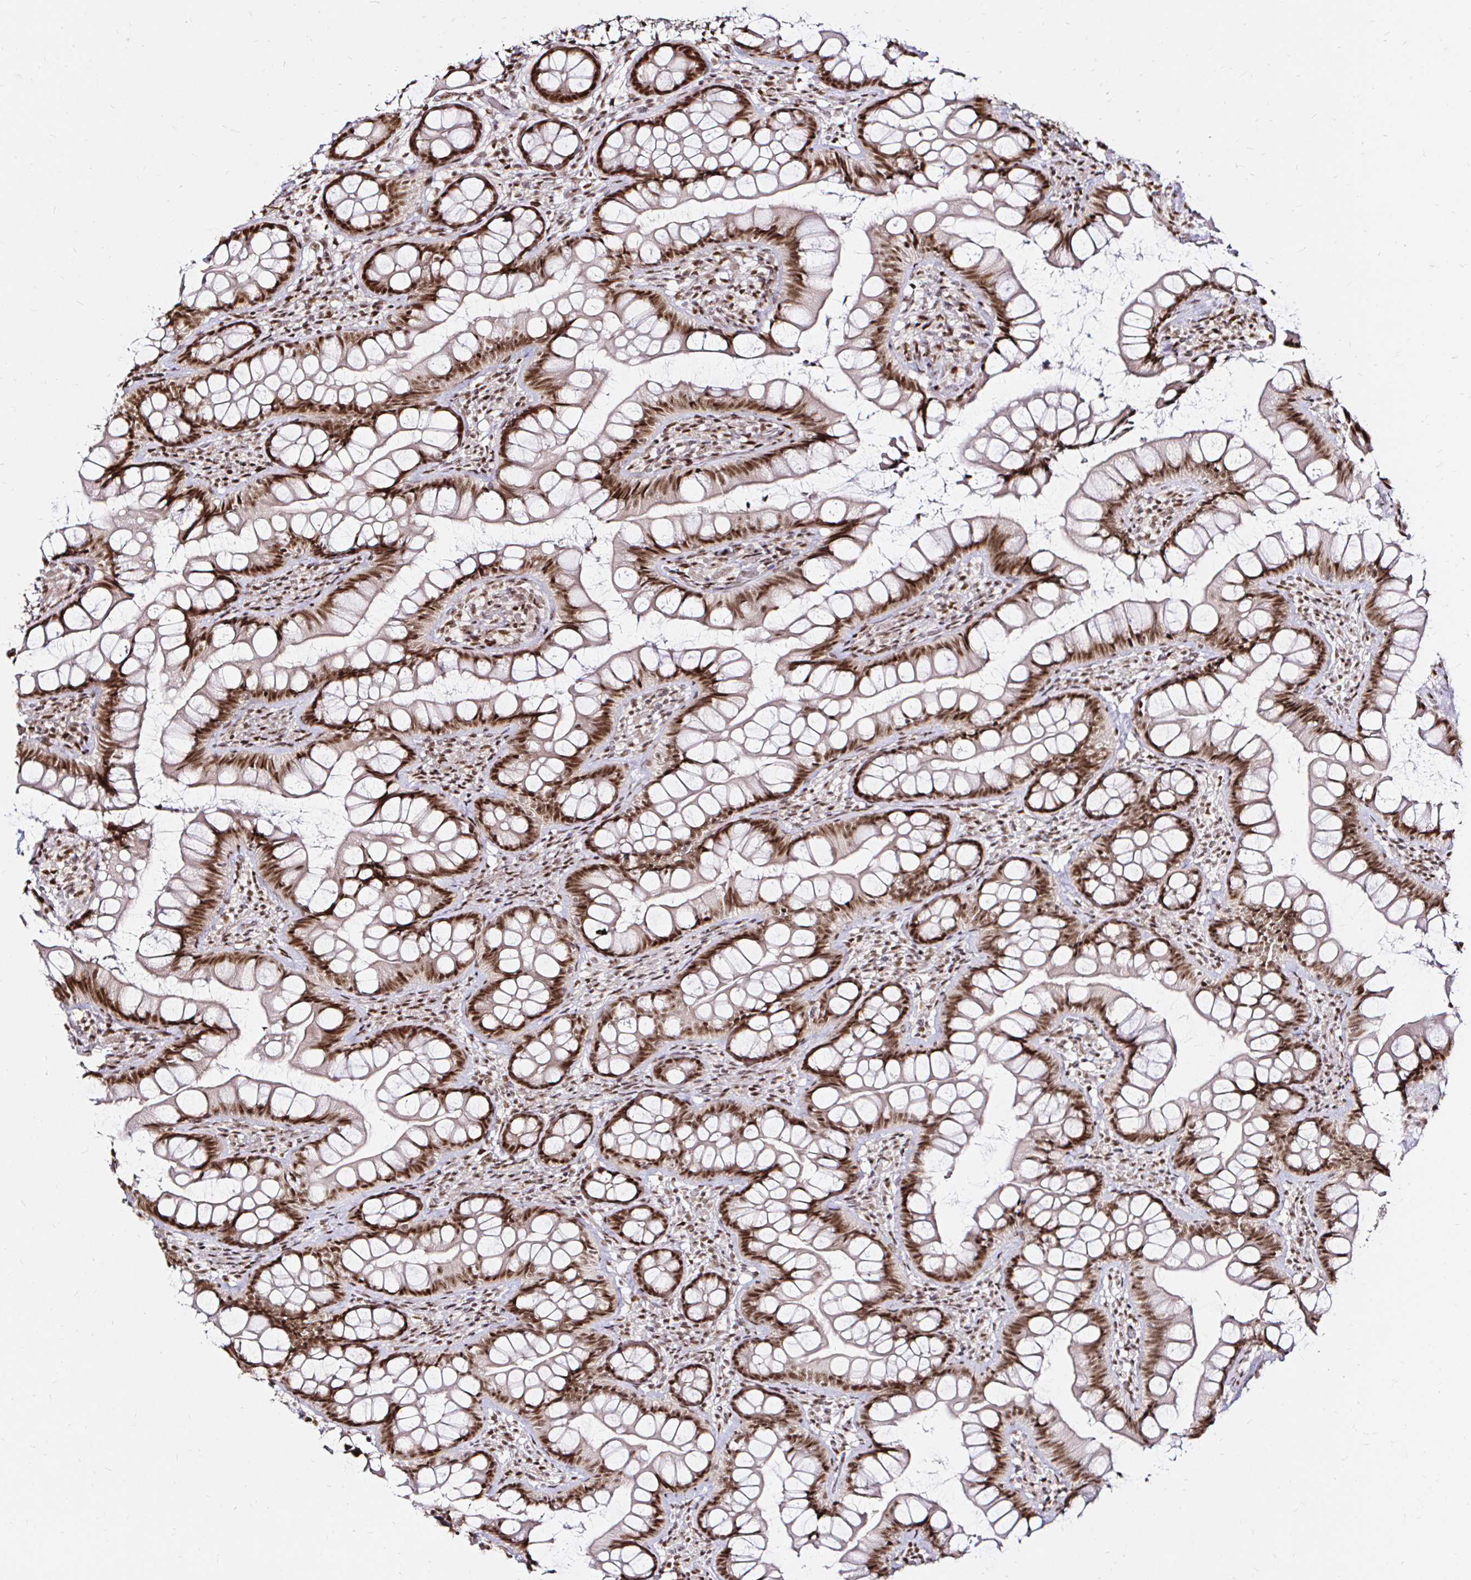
{"staining": {"intensity": "strong", "quantity": ">75%", "location": "nuclear"}, "tissue": "small intestine", "cell_type": "Glandular cells", "image_type": "normal", "snomed": [{"axis": "morphology", "description": "Normal tissue, NOS"}, {"axis": "topography", "description": "Small intestine"}], "caption": "Immunohistochemistry (IHC) image of unremarkable small intestine stained for a protein (brown), which displays high levels of strong nuclear positivity in about >75% of glandular cells.", "gene": "SNRPC", "patient": {"sex": "male", "age": 70}}